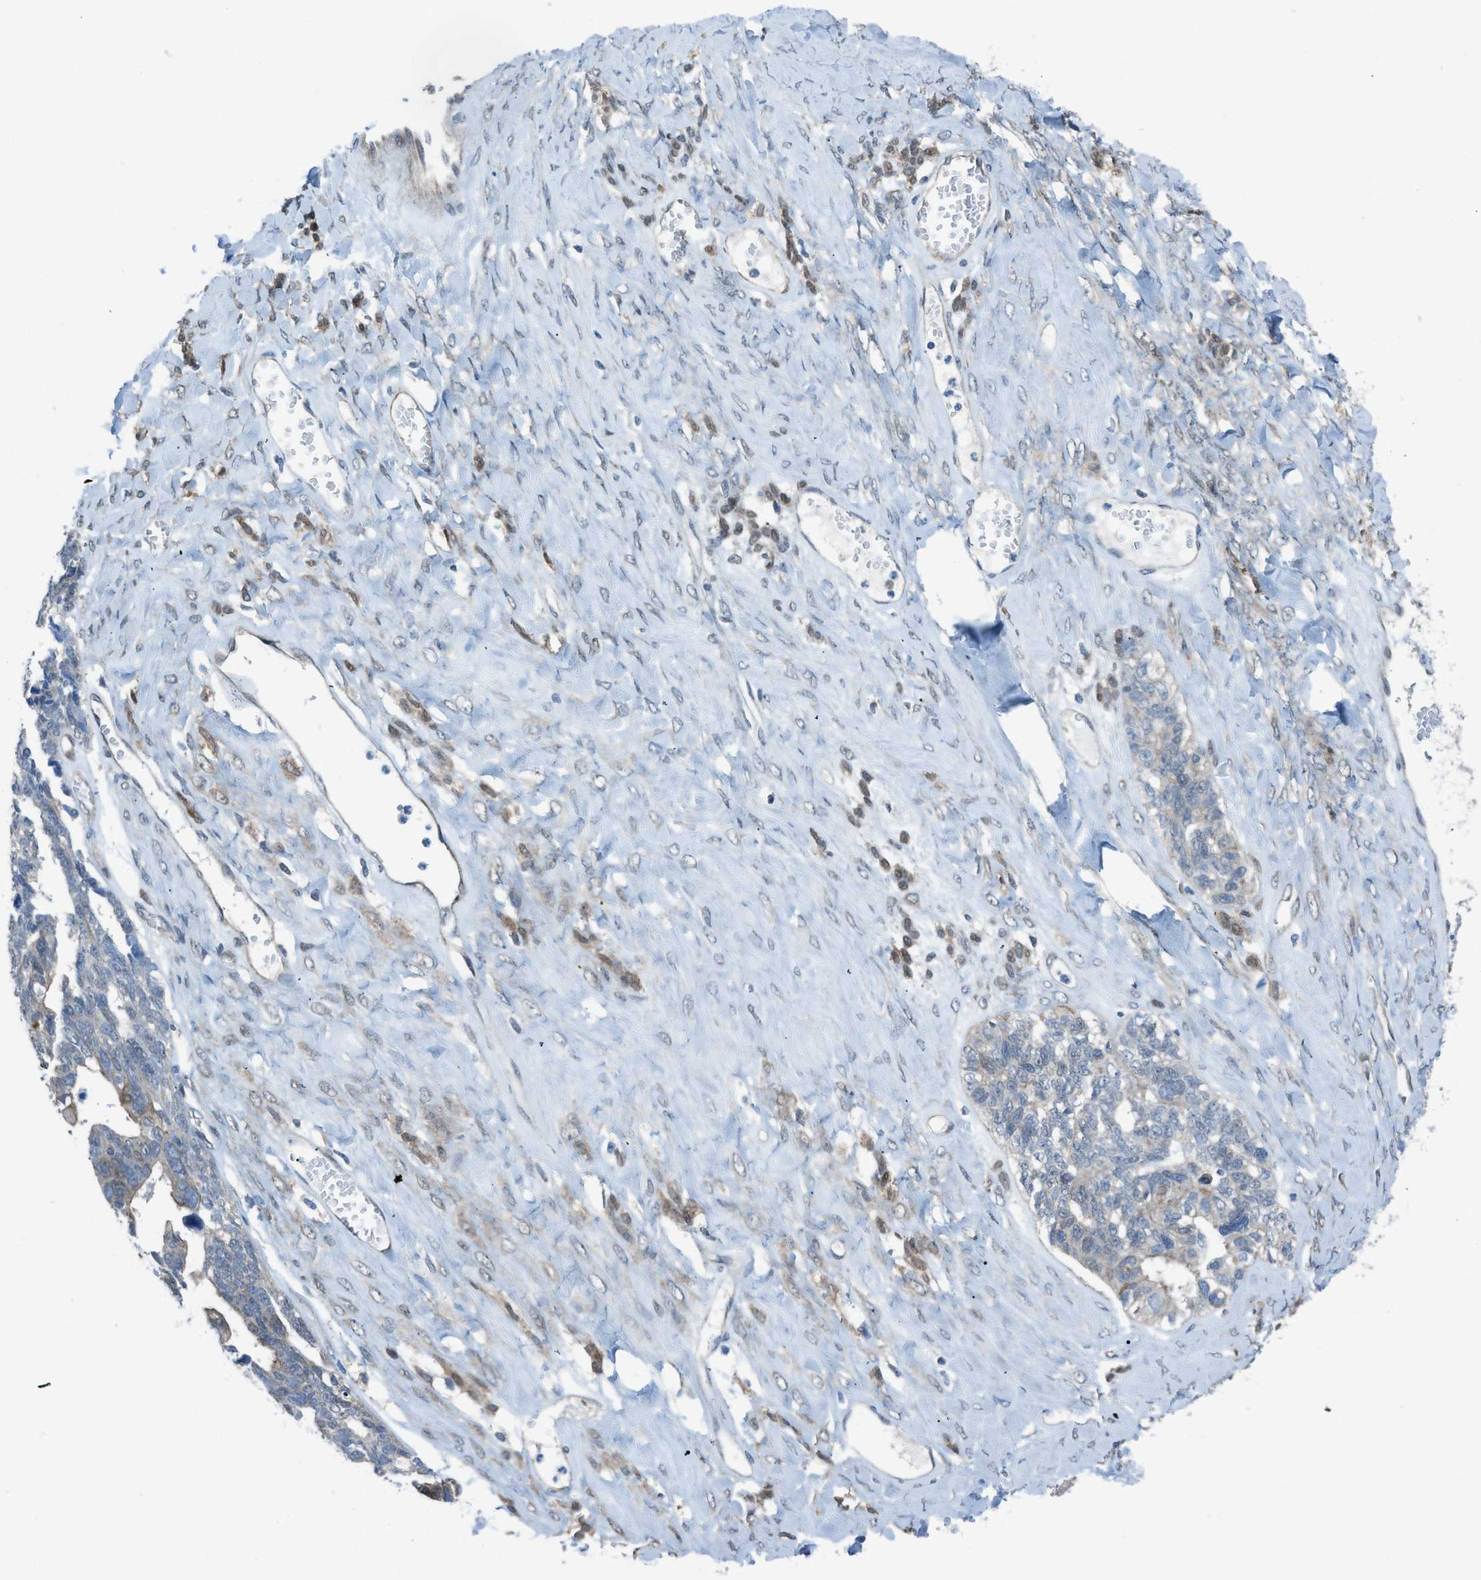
{"staining": {"intensity": "moderate", "quantity": "<25%", "location": "cytoplasmic/membranous"}, "tissue": "ovarian cancer", "cell_type": "Tumor cells", "image_type": "cancer", "snomed": [{"axis": "morphology", "description": "Cystadenocarcinoma, serous, NOS"}, {"axis": "topography", "description": "Ovary"}], "caption": "The photomicrograph reveals a brown stain indicating the presence of a protein in the cytoplasmic/membranous of tumor cells in ovarian serous cystadenocarcinoma.", "gene": "PRKN", "patient": {"sex": "female", "age": 79}}